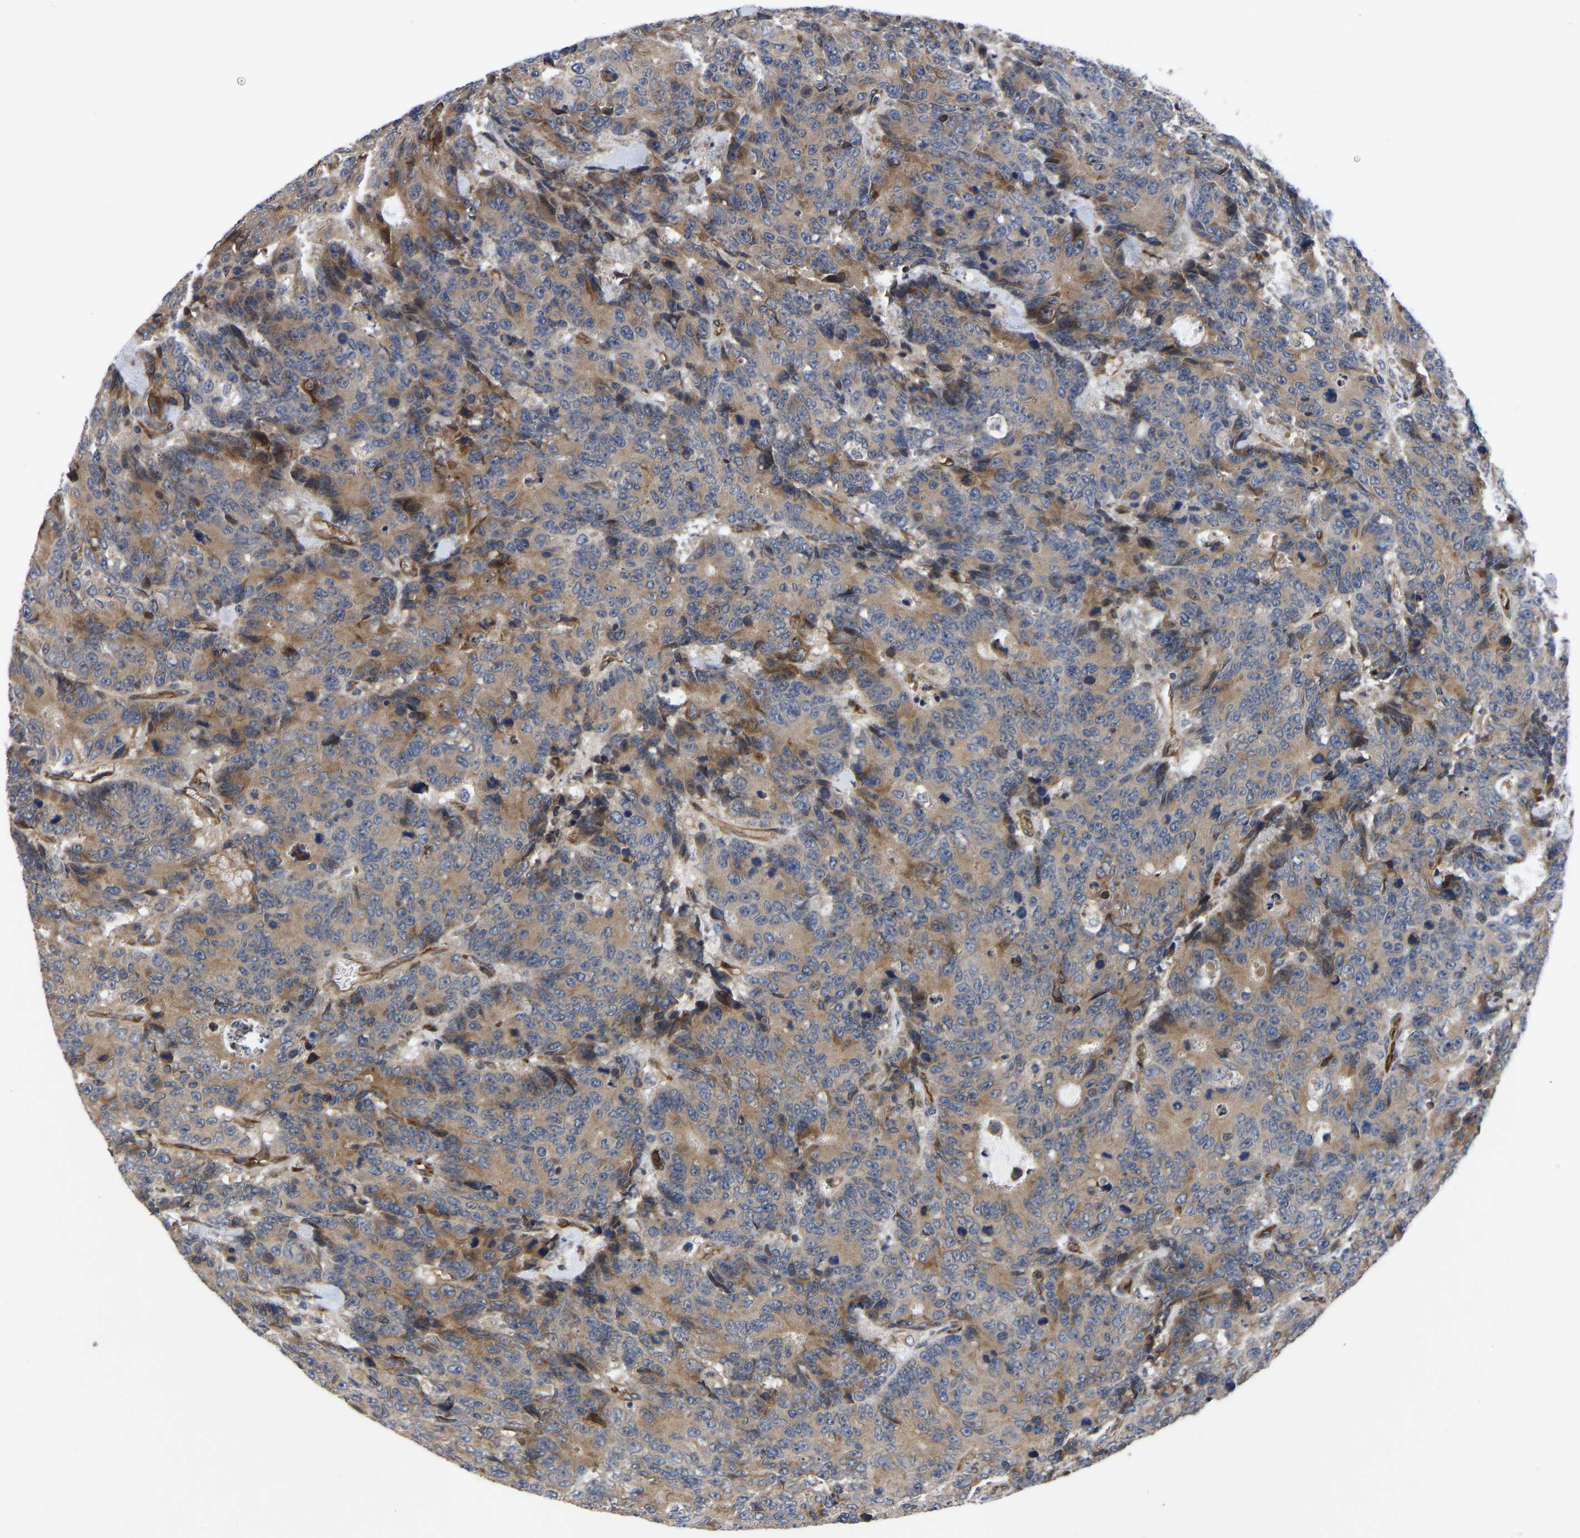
{"staining": {"intensity": "moderate", "quantity": "25%-75%", "location": "cytoplasmic/membranous"}, "tissue": "colorectal cancer", "cell_type": "Tumor cells", "image_type": "cancer", "snomed": [{"axis": "morphology", "description": "Adenocarcinoma, NOS"}, {"axis": "topography", "description": "Colon"}], "caption": "DAB (3,3'-diaminobenzidine) immunohistochemical staining of colorectal adenocarcinoma demonstrates moderate cytoplasmic/membranous protein expression in about 25%-75% of tumor cells. Immunohistochemistry stains the protein in brown and the nuclei are stained blue.", "gene": "FRRS1", "patient": {"sex": "female", "age": 86}}